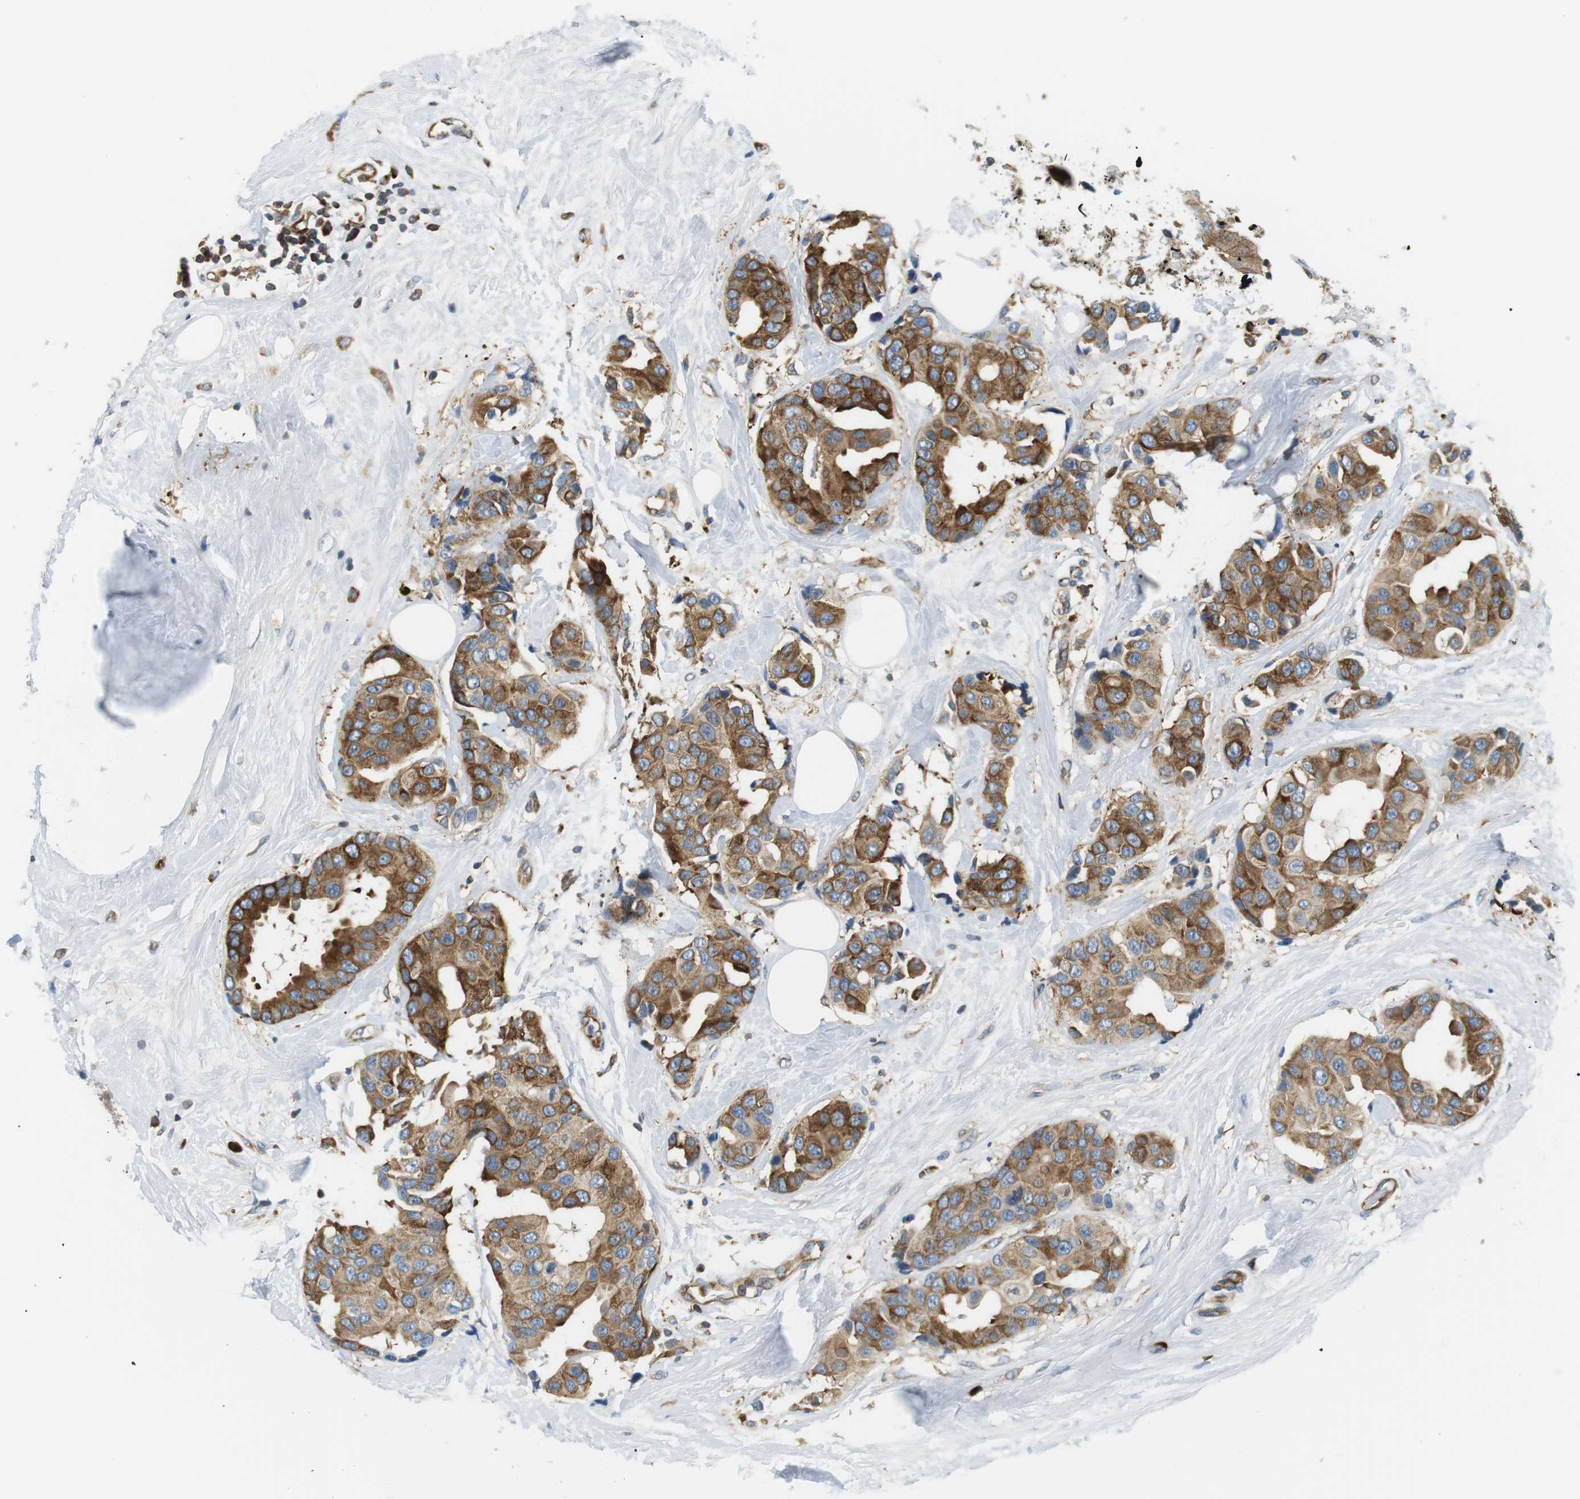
{"staining": {"intensity": "moderate", "quantity": ">75%", "location": "cytoplasmic/membranous"}, "tissue": "breast cancer", "cell_type": "Tumor cells", "image_type": "cancer", "snomed": [{"axis": "morphology", "description": "Normal tissue, NOS"}, {"axis": "morphology", "description": "Duct carcinoma"}, {"axis": "topography", "description": "Breast"}], "caption": "A high-resolution micrograph shows immunohistochemistry (IHC) staining of breast cancer (intraductal carcinoma), which demonstrates moderate cytoplasmic/membranous positivity in approximately >75% of tumor cells.", "gene": "TMEM200A", "patient": {"sex": "female", "age": 39}}